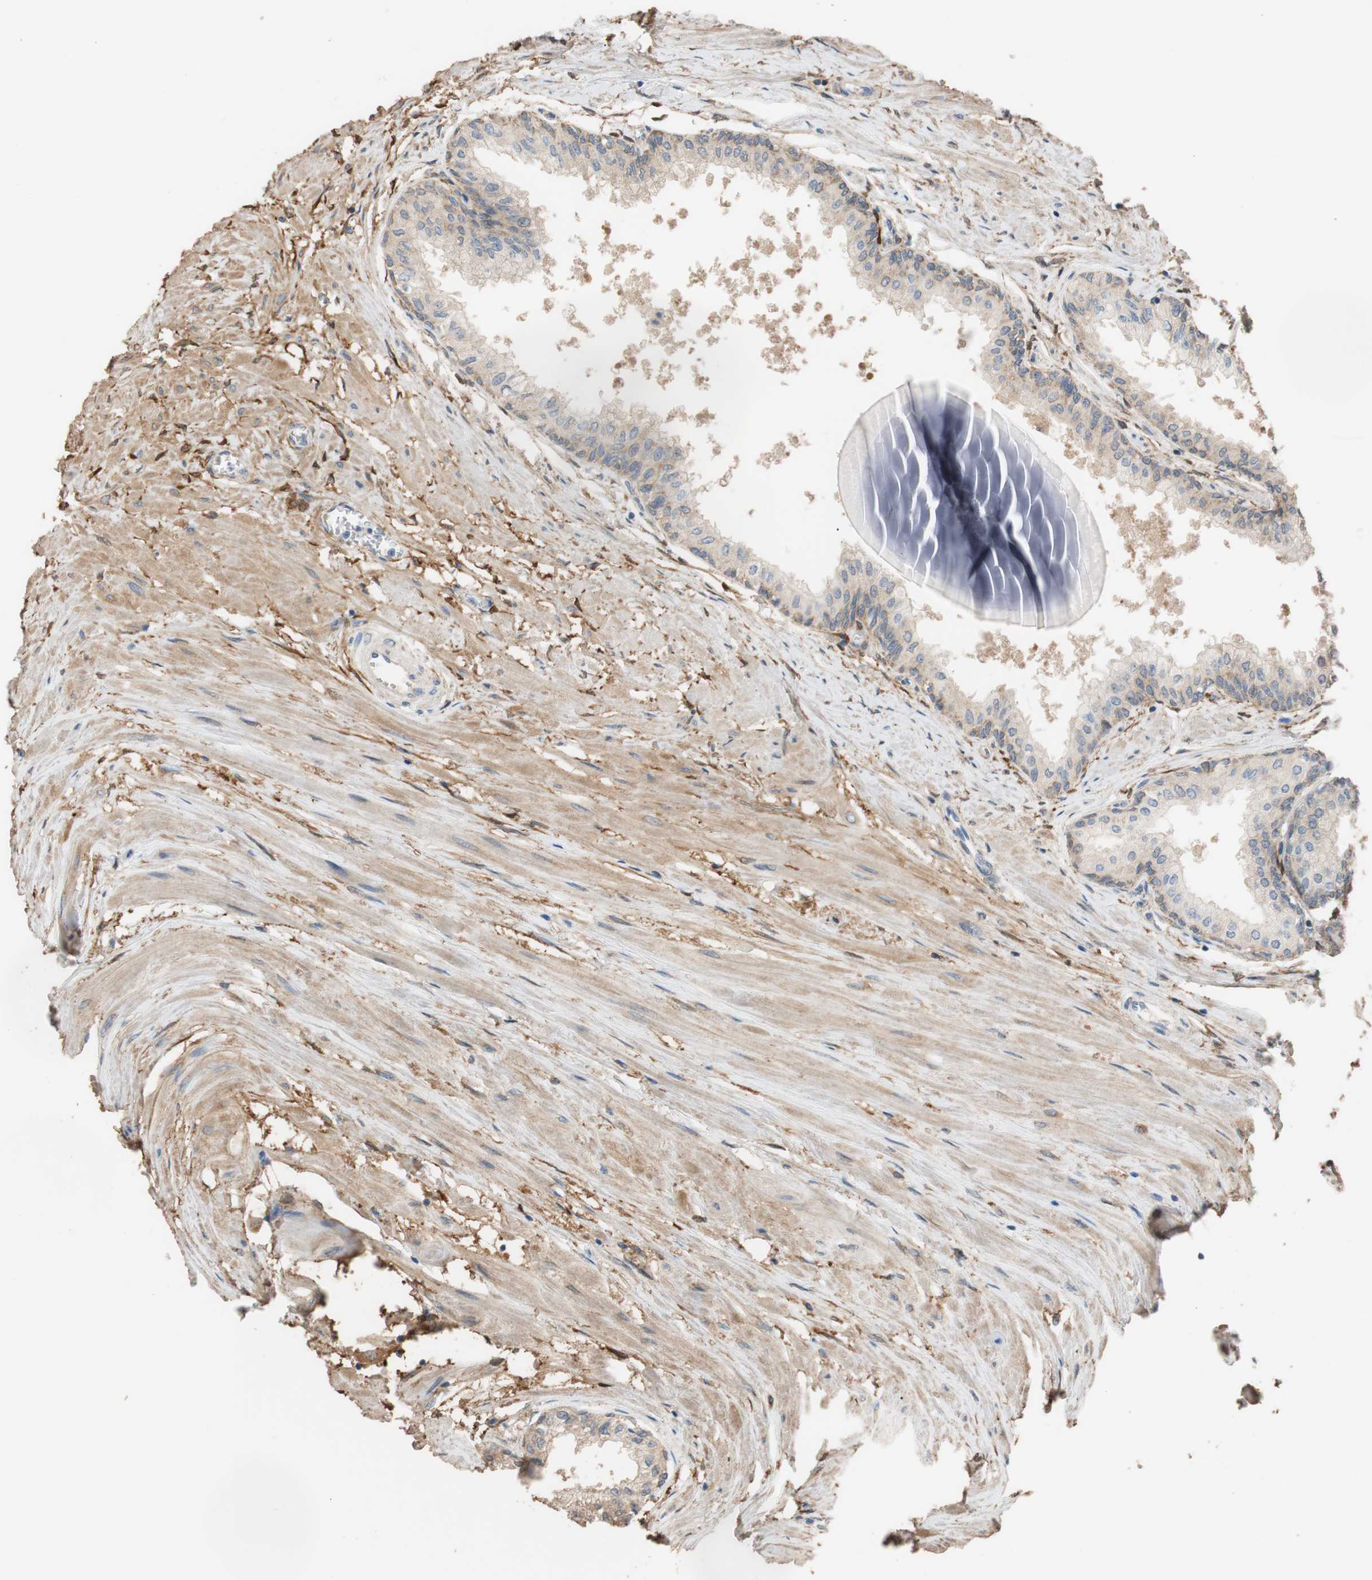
{"staining": {"intensity": "moderate", "quantity": "25%-75%", "location": "cytoplasmic/membranous"}, "tissue": "prostate", "cell_type": "Glandular cells", "image_type": "normal", "snomed": [{"axis": "morphology", "description": "Normal tissue, NOS"}, {"axis": "topography", "description": "Prostate"}, {"axis": "topography", "description": "Seminal veicle"}], "caption": "IHC (DAB) staining of benign prostate demonstrates moderate cytoplasmic/membranous protein staining in approximately 25%-75% of glandular cells. (DAB = brown stain, brightfield microscopy at high magnification).", "gene": "ALDH1A2", "patient": {"sex": "male", "age": 60}}